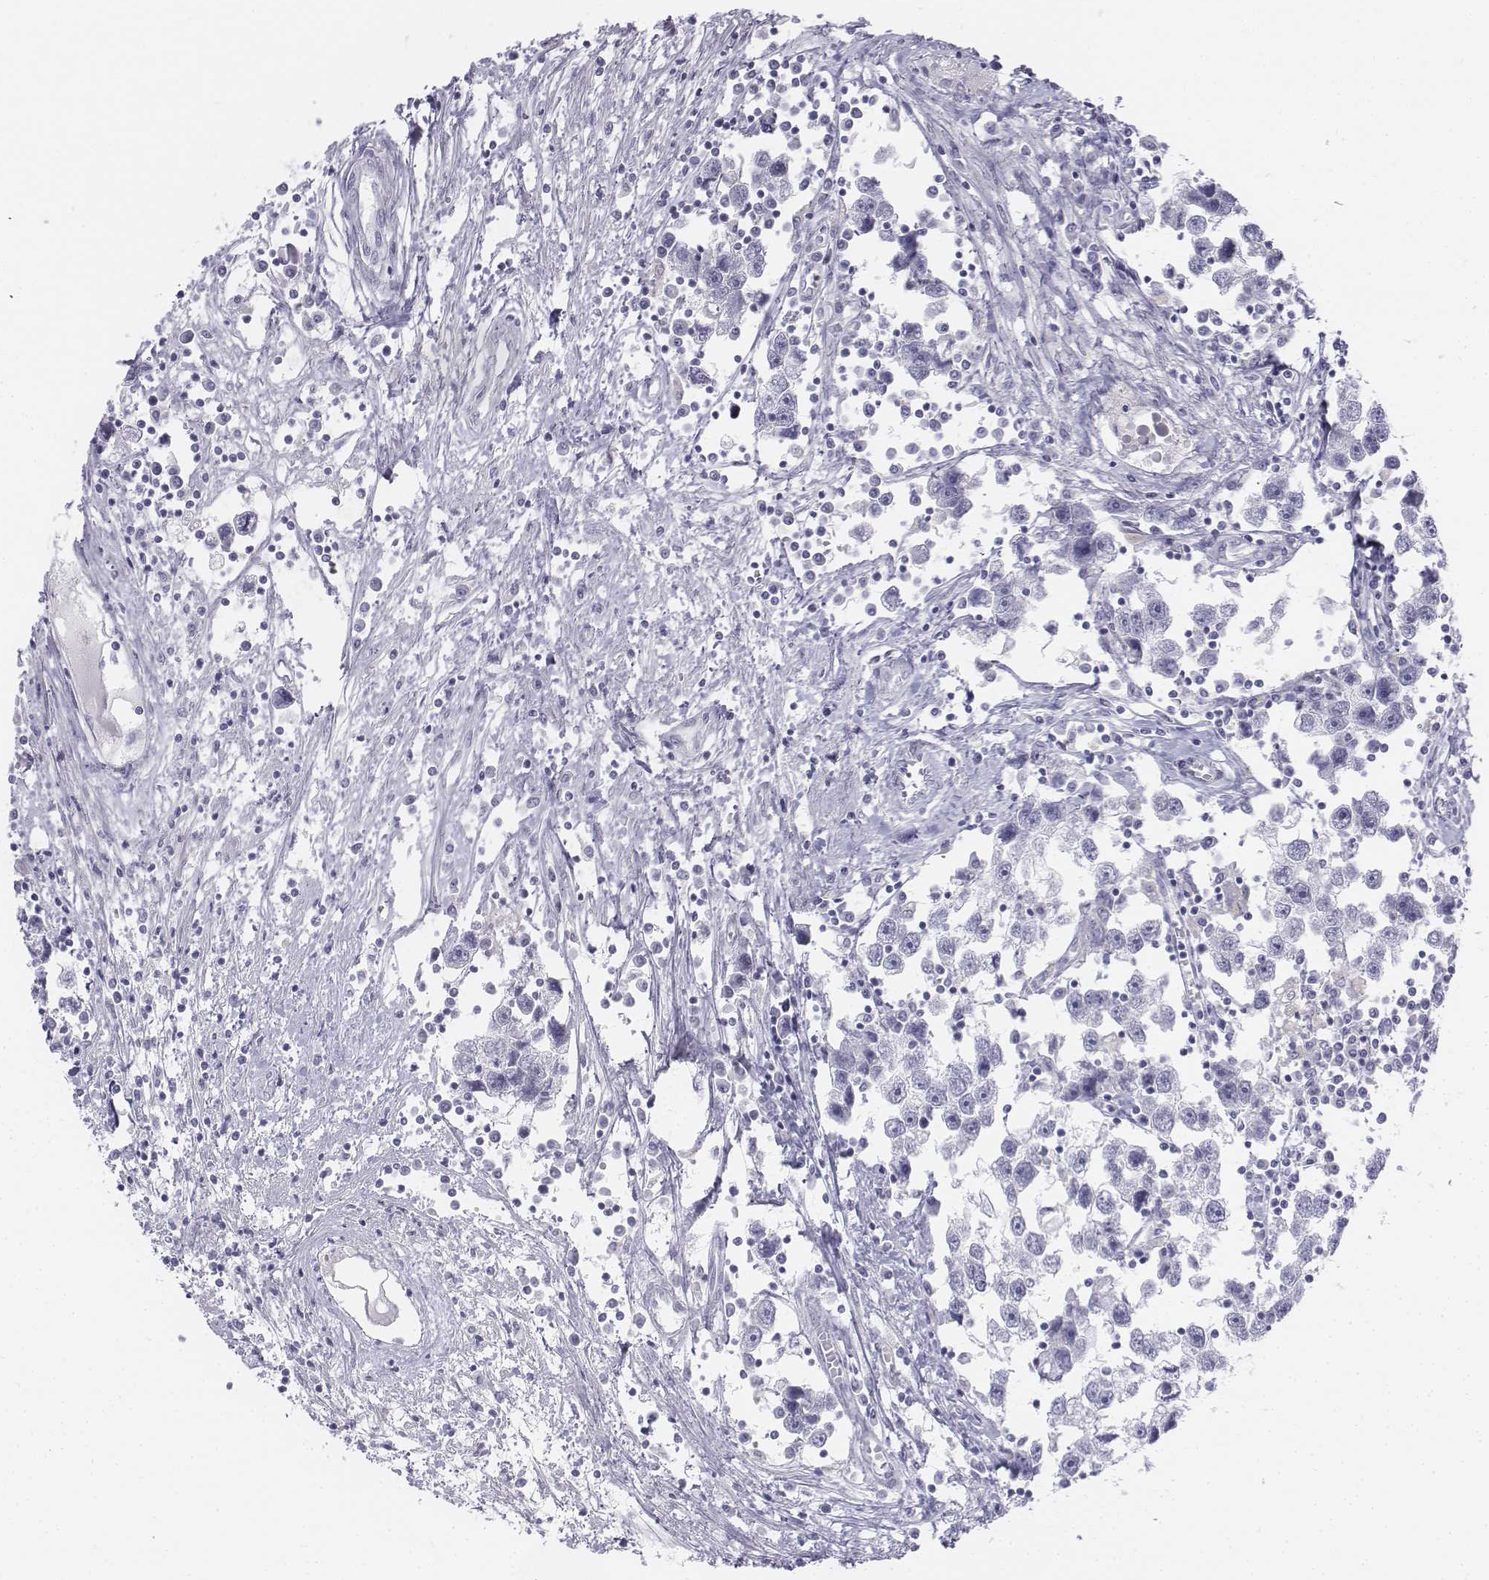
{"staining": {"intensity": "negative", "quantity": "none", "location": "none"}, "tissue": "testis cancer", "cell_type": "Tumor cells", "image_type": "cancer", "snomed": [{"axis": "morphology", "description": "Seminoma, NOS"}, {"axis": "topography", "description": "Testis"}], "caption": "Immunohistochemistry (IHC) image of neoplastic tissue: human testis cancer (seminoma) stained with DAB (3,3'-diaminobenzidine) displays no significant protein staining in tumor cells.", "gene": "TH", "patient": {"sex": "male", "age": 30}}